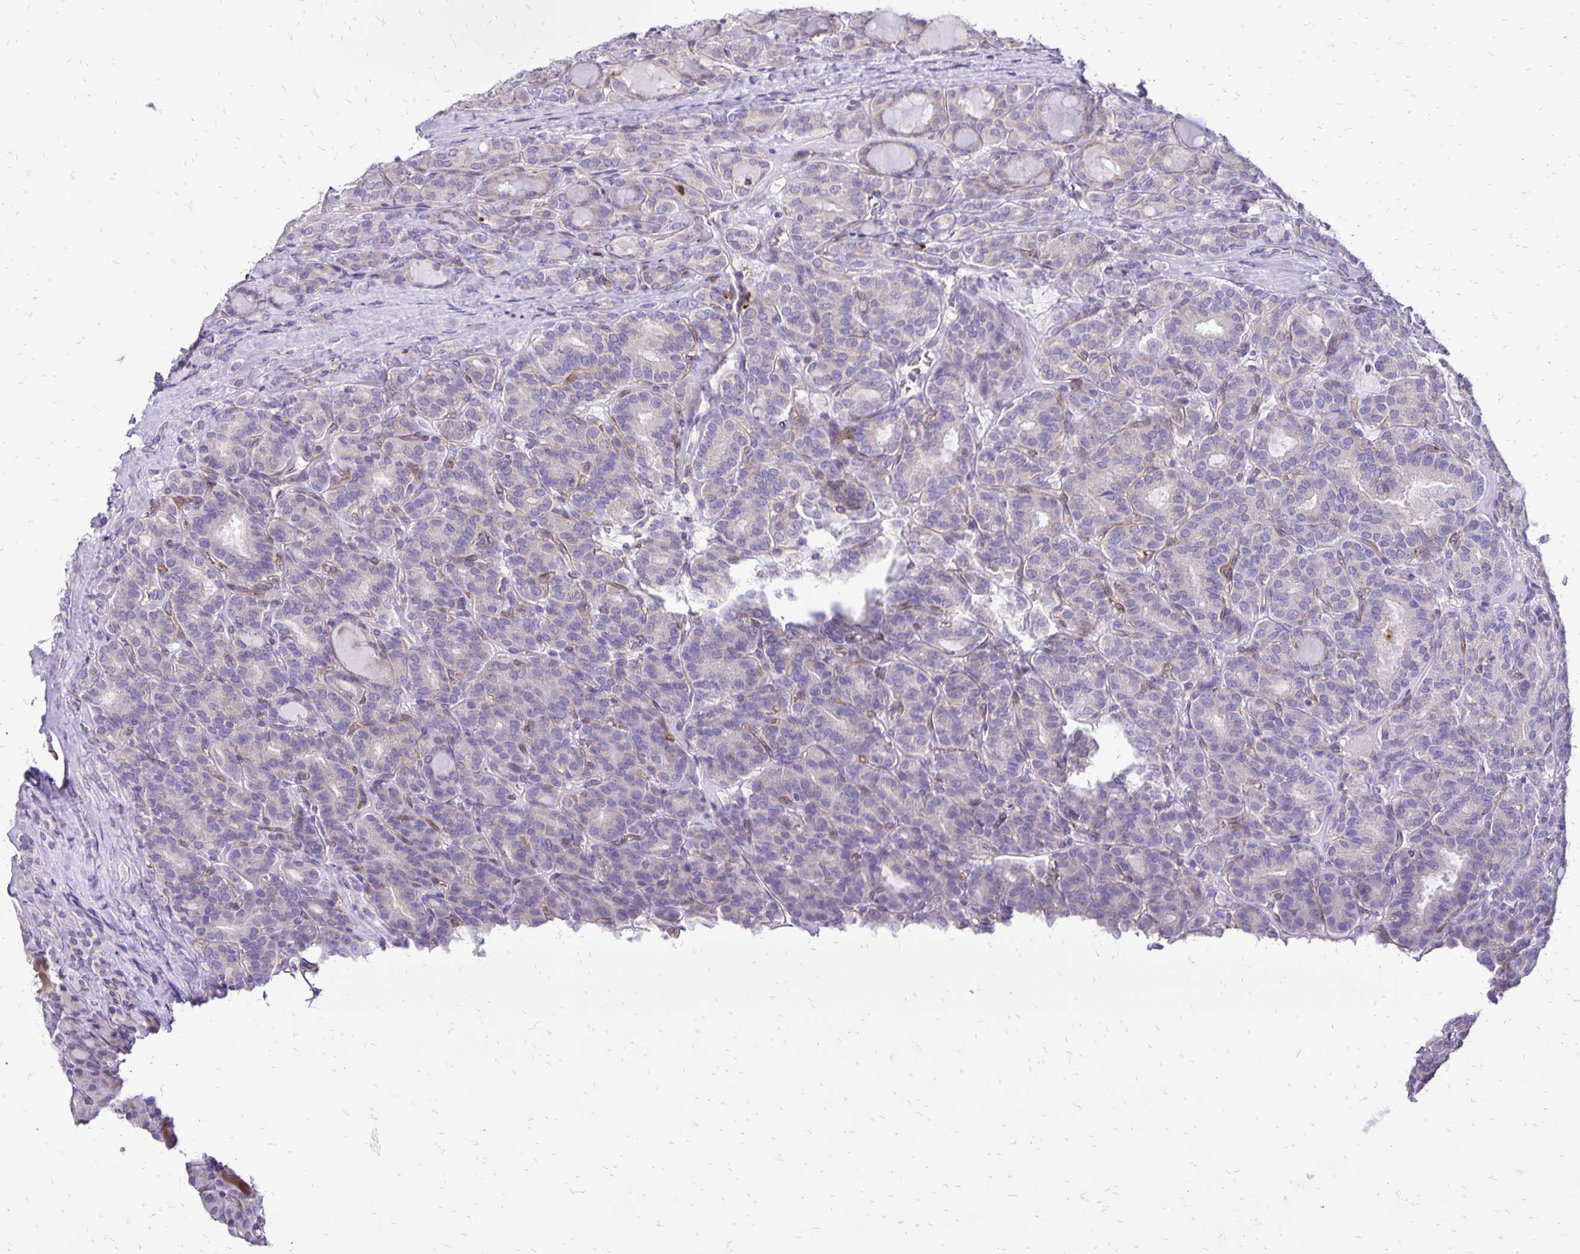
{"staining": {"intensity": "negative", "quantity": "none", "location": "none"}, "tissue": "thyroid cancer", "cell_type": "Tumor cells", "image_type": "cancer", "snomed": [{"axis": "morphology", "description": "Normal tissue, NOS"}, {"axis": "morphology", "description": "Follicular adenoma carcinoma, NOS"}, {"axis": "topography", "description": "Thyroid gland"}], "caption": "This is a micrograph of IHC staining of thyroid cancer (follicular adenoma carcinoma), which shows no positivity in tumor cells.", "gene": "EIF5A", "patient": {"sex": "female", "age": 31}}